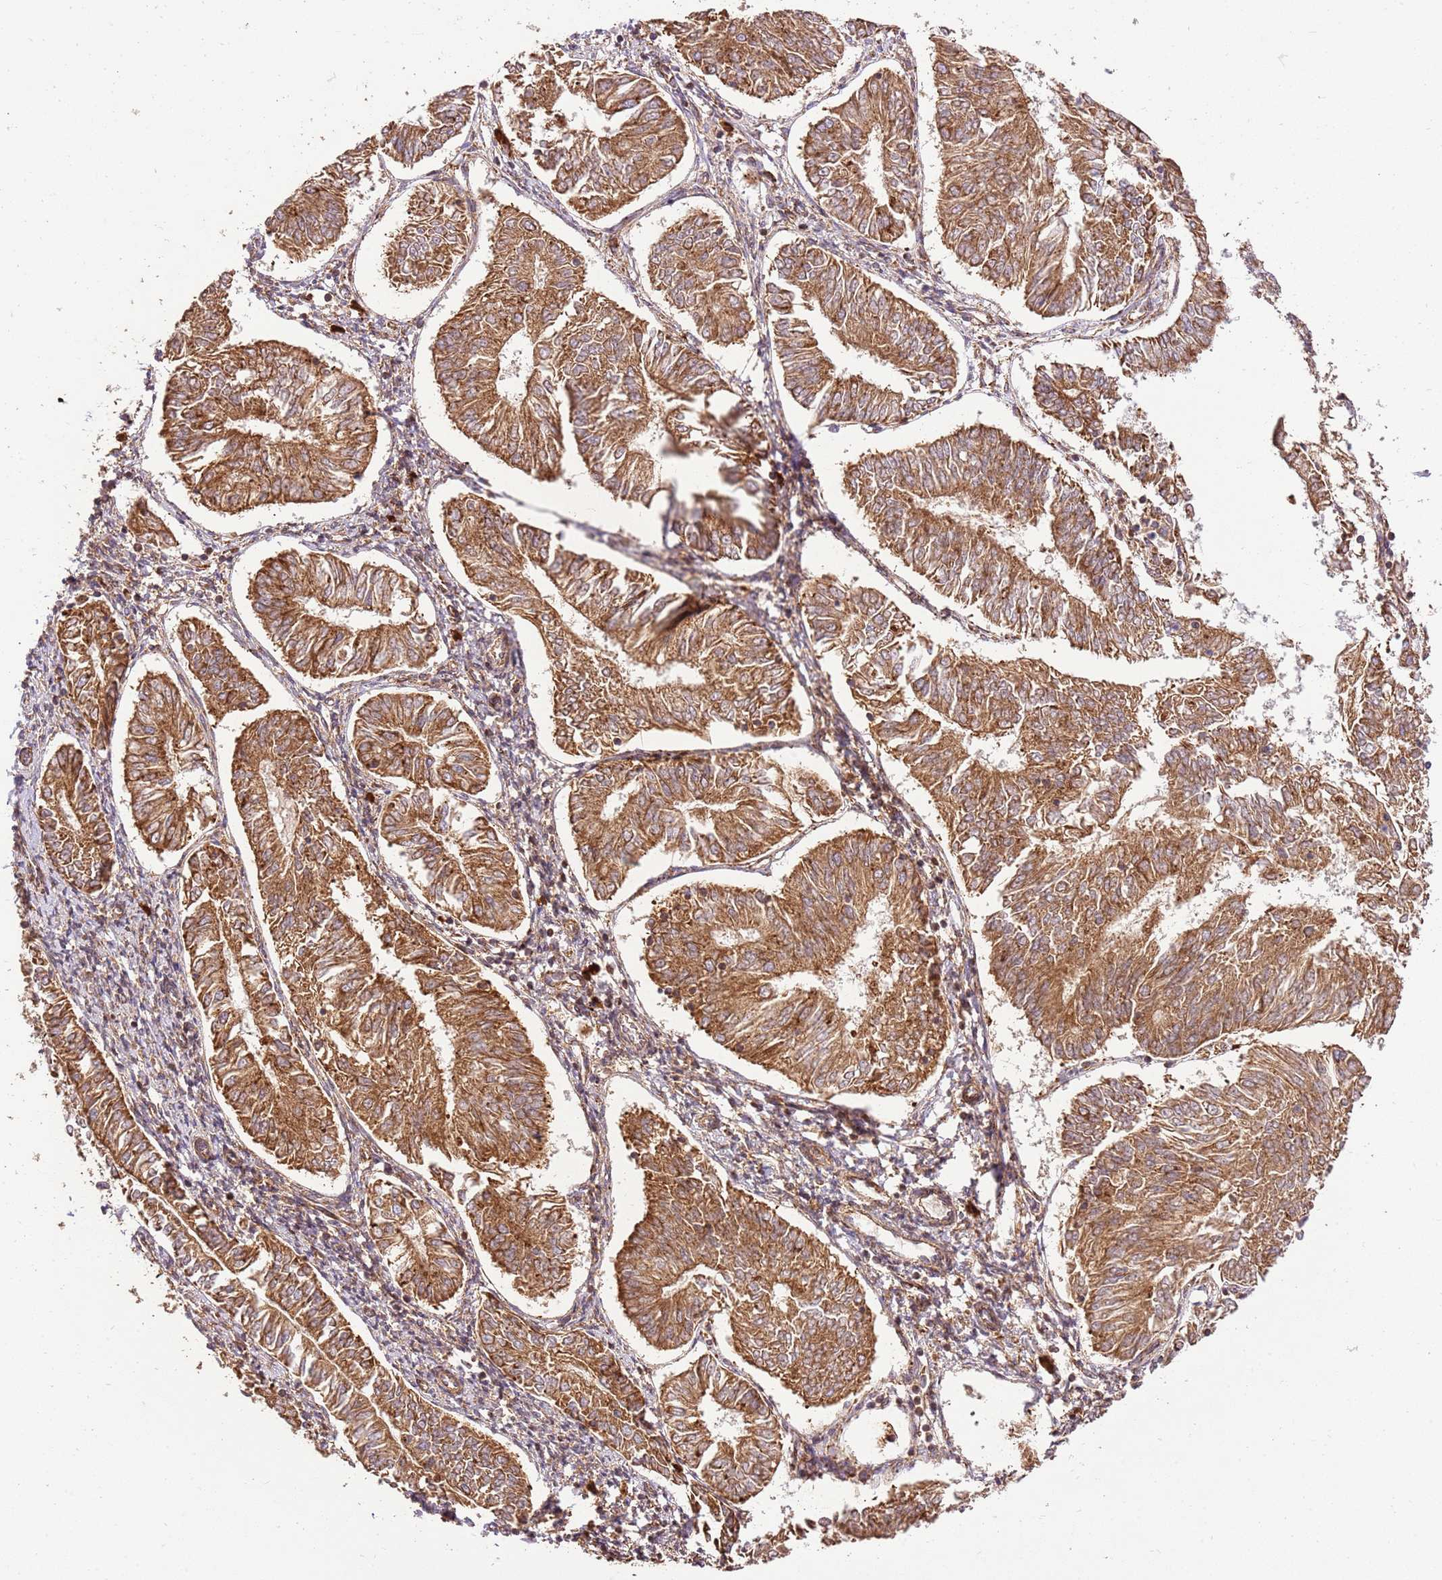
{"staining": {"intensity": "strong", "quantity": ">75%", "location": "cytoplasmic/membranous"}, "tissue": "endometrial cancer", "cell_type": "Tumor cells", "image_type": "cancer", "snomed": [{"axis": "morphology", "description": "Adenocarcinoma, NOS"}, {"axis": "topography", "description": "Endometrium"}], "caption": "The image displays staining of adenocarcinoma (endometrial), revealing strong cytoplasmic/membranous protein staining (brown color) within tumor cells.", "gene": "SPATA2L", "patient": {"sex": "female", "age": 58}}